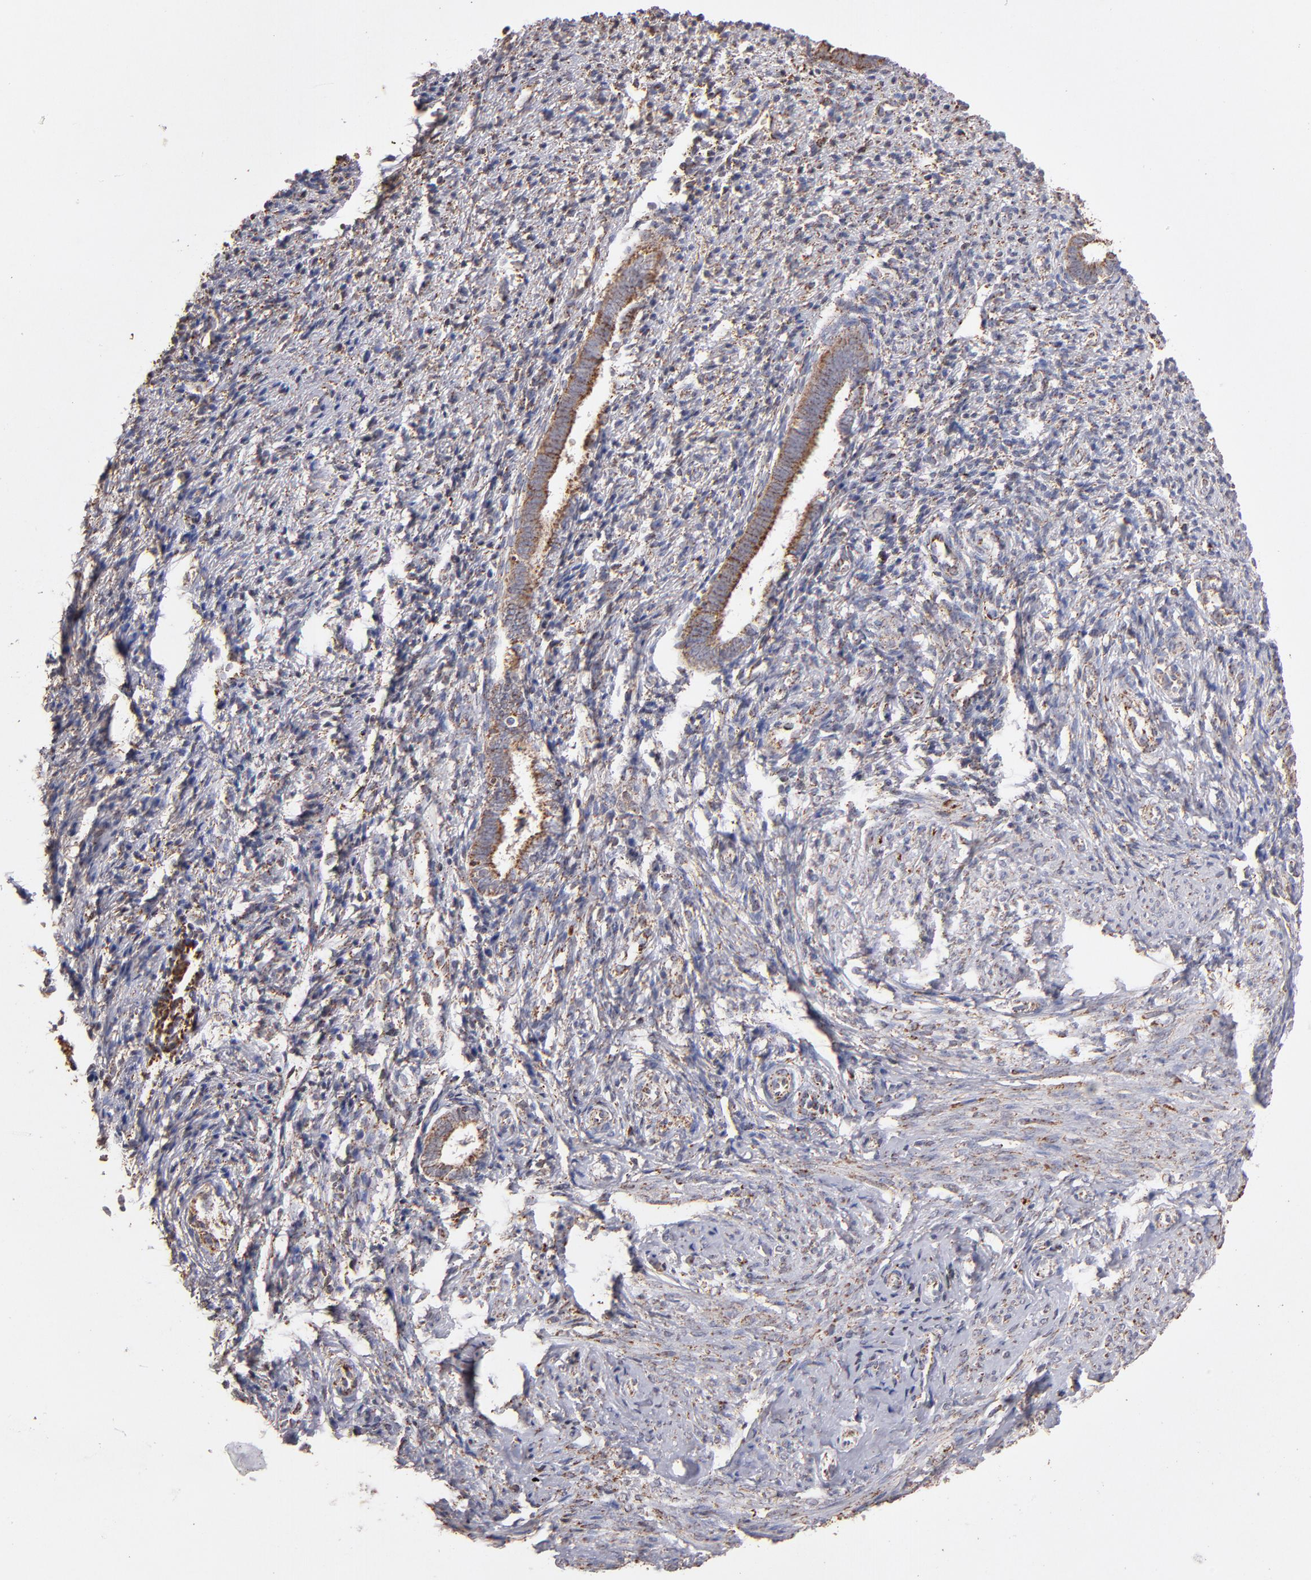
{"staining": {"intensity": "moderate", "quantity": "25%-75%", "location": "cytoplasmic/membranous"}, "tissue": "endometrium", "cell_type": "Cells in endometrial stroma", "image_type": "normal", "snomed": [{"axis": "morphology", "description": "Normal tissue, NOS"}, {"axis": "topography", "description": "Endometrium"}], "caption": "A high-resolution micrograph shows IHC staining of normal endometrium, which shows moderate cytoplasmic/membranous positivity in about 25%-75% of cells in endometrial stroma.", "gene": "DLST", "patient": {"sex": "female", "age": 27}}